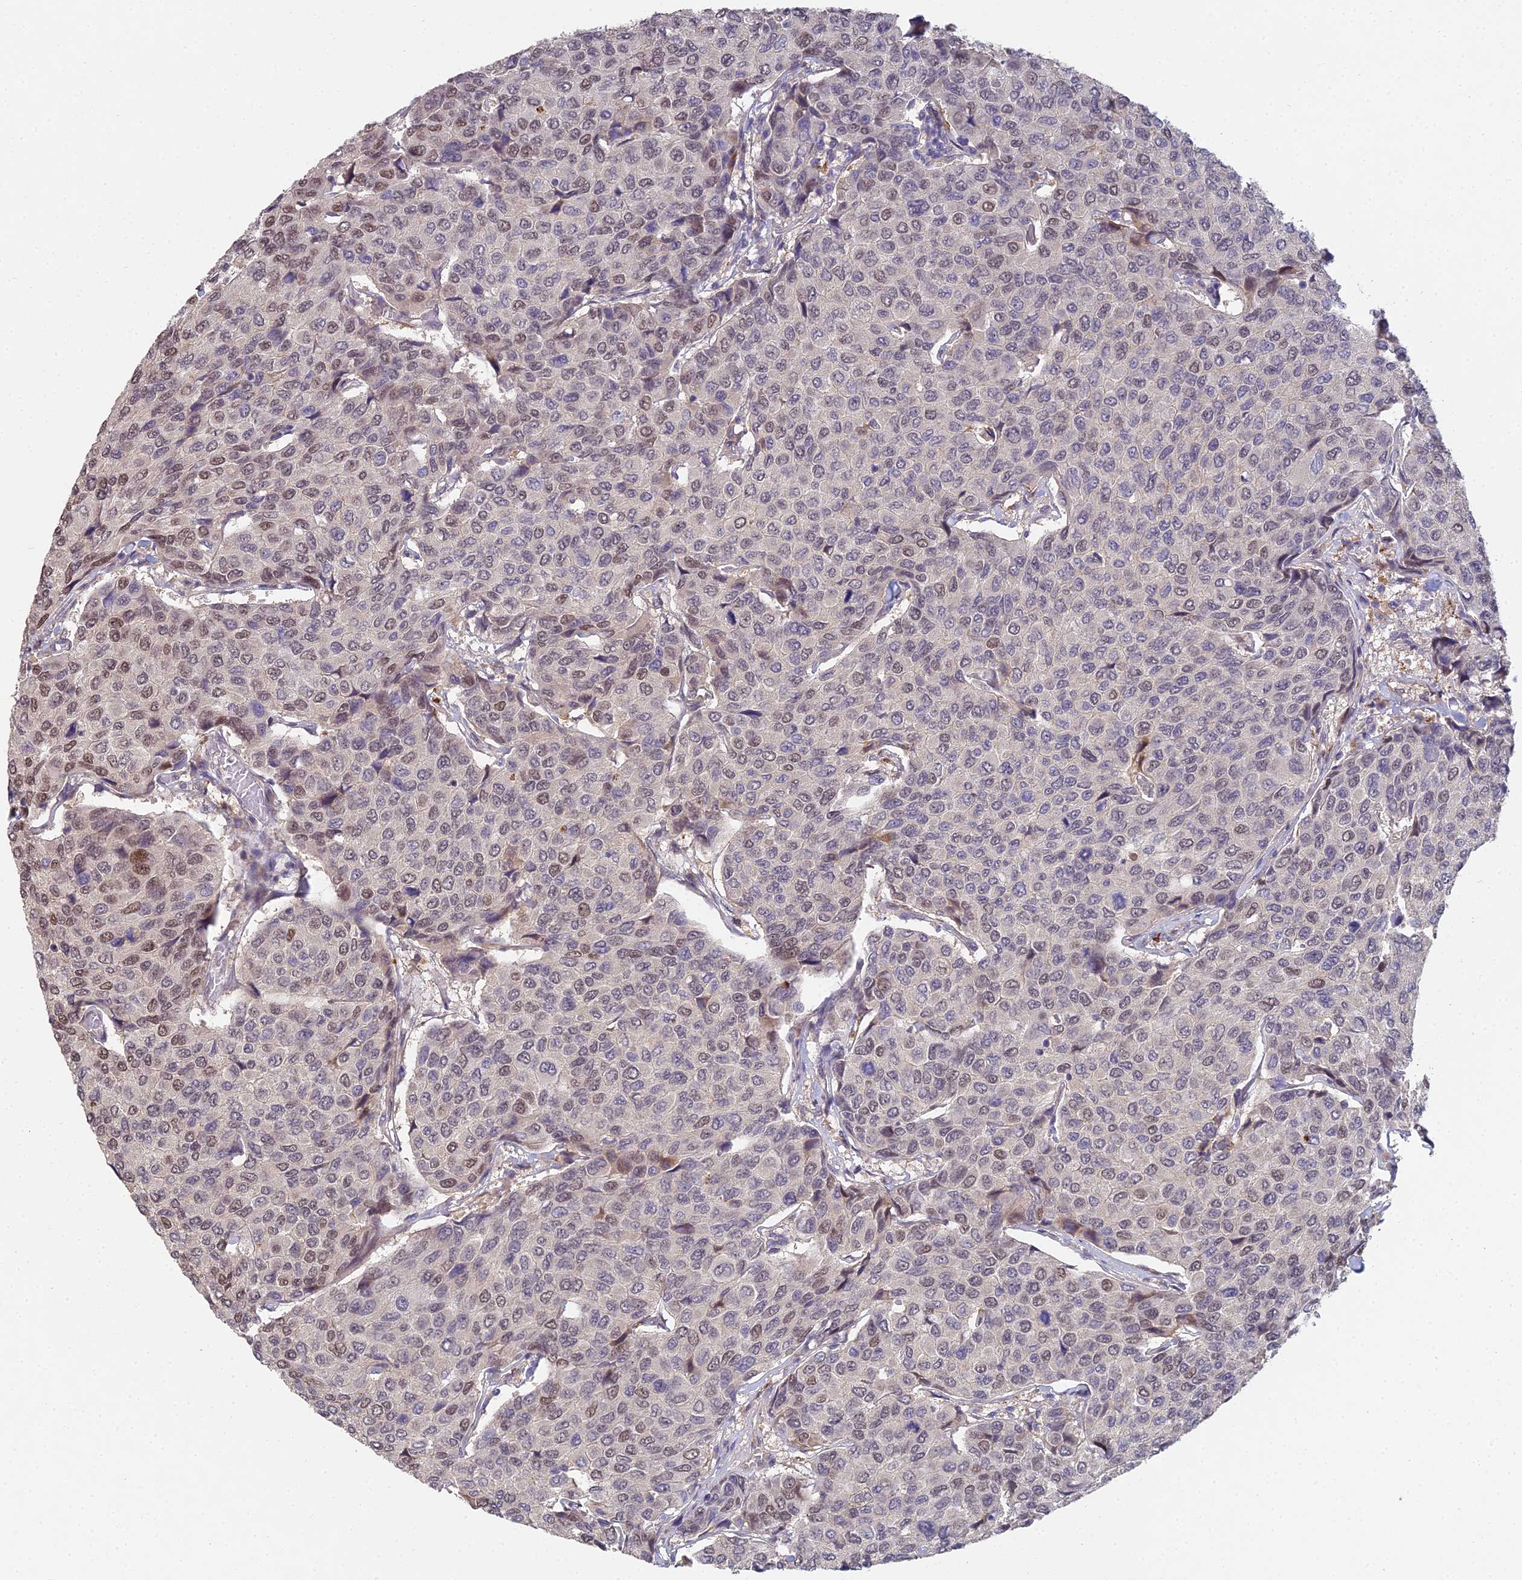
{"staining": {"intensity": "weak", "quantity": "25%-75%", "location": "nuclear"}, "tissue": "breast cancer", "cell_type": "Tumor cells", "image_type": "cancer", "snomed": [{"axis": "morphology", "description": "Duct carcinoma"}, {"axis": "topography", "description": "Breast"}], "caption": "Human breast infiltrating ductal carcinoma stained with a brown dye exhibits weak nuclear positive staining in about 25%-75% of tumor cells.", "gene": "ABHD17A", "patient": {"sex": "female", "age": 55}}